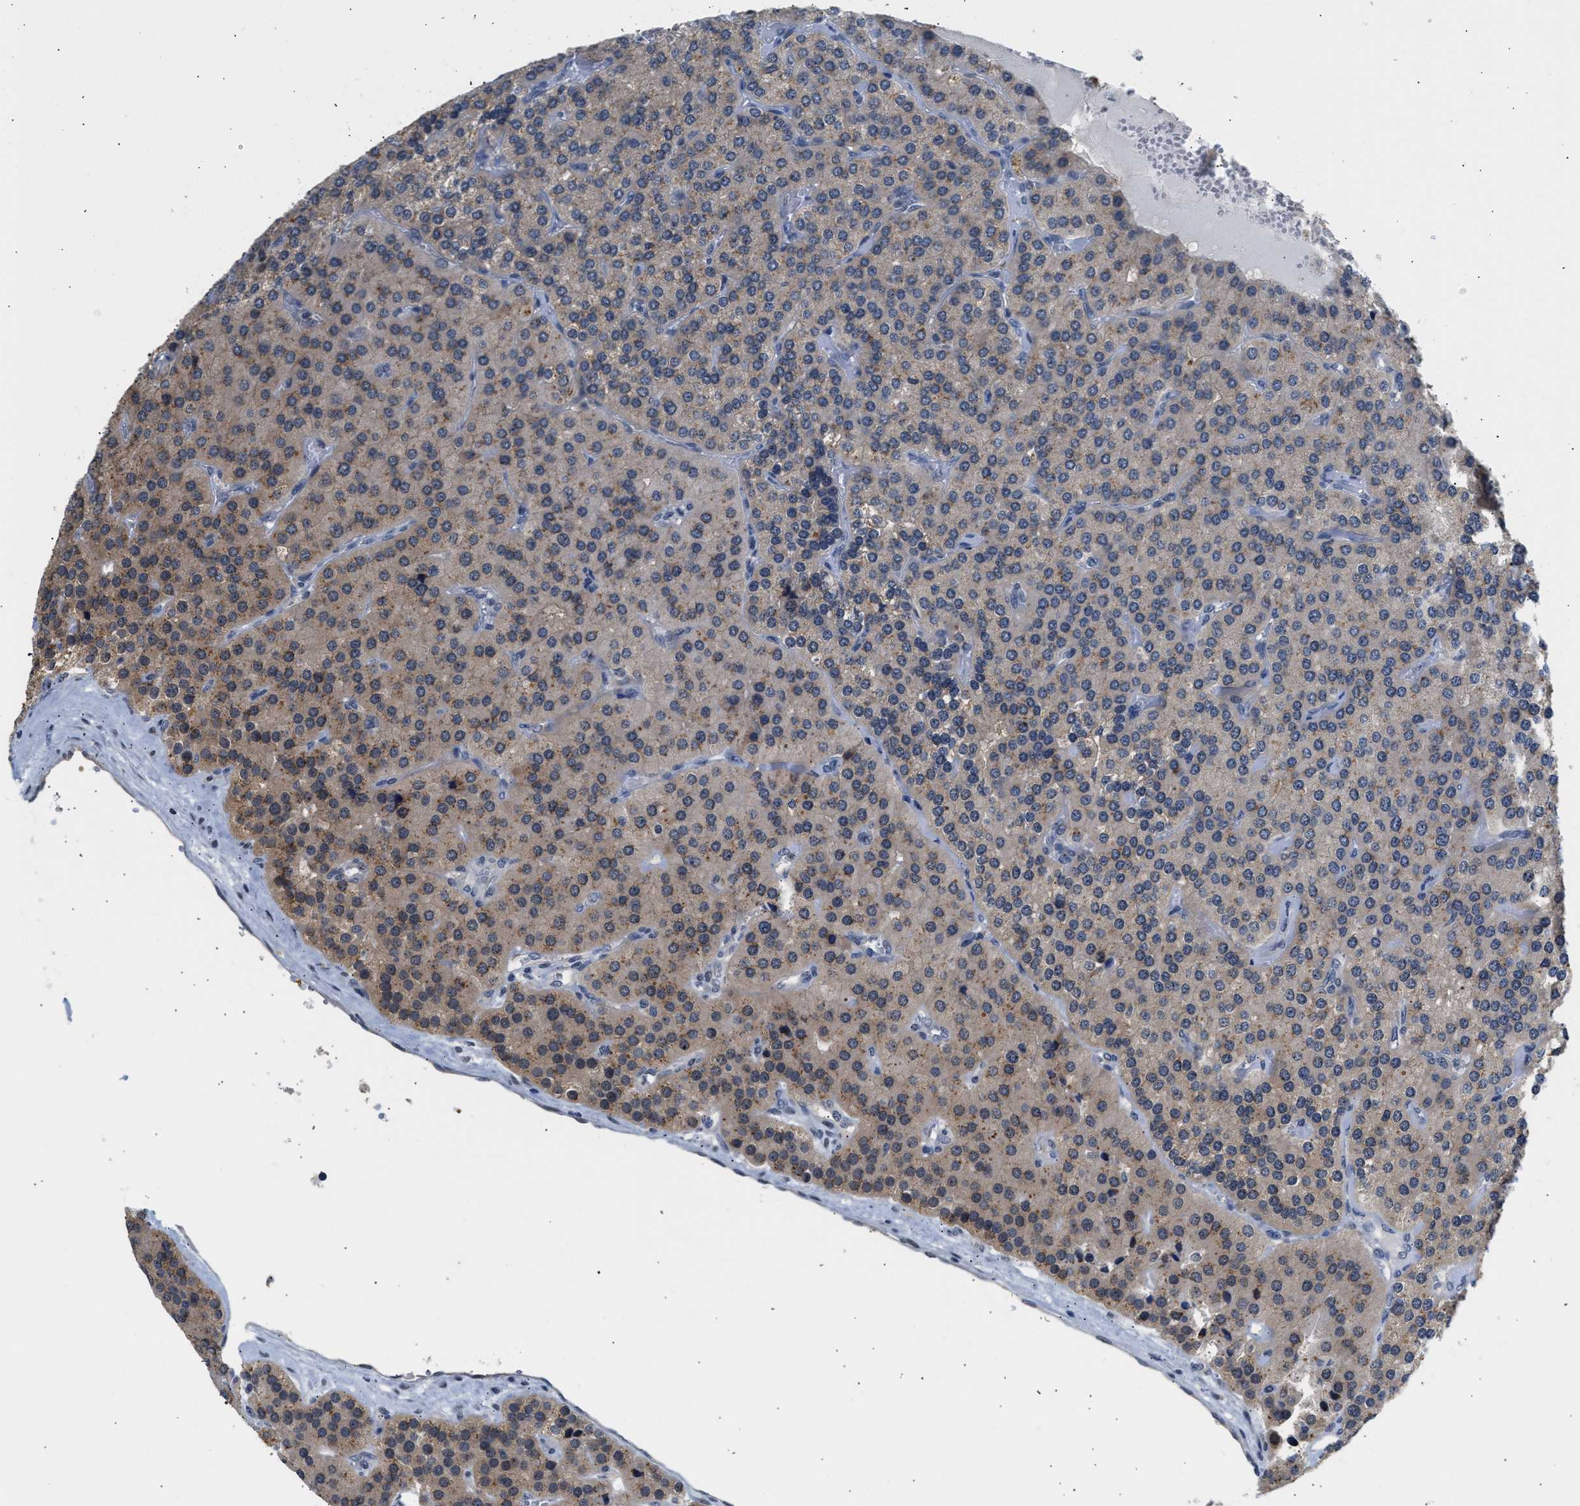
{"staining": {"intensity": "weak", "quantity": "<25%", "location": "cytoplasmic/membranous,nuclear"}, "tissue": "parathyroid gland", "cell_type": "Glandular cells", "image_type": "normal", "snomed": [{"axis": "morphology", "description": "Normal tissue, NOS"}, {"axis": "morphology", "description": "Adenoma, NOS"}, {"axis": "topography", "description": "Parathyroid gland"}], "caption": "Unremarkable parathyroid gland was stained to show a protein in brown. There is no significant positivity in glandular cells.", "gene": "PPM1L", "patient": {"sex": "female", "age": 86}}